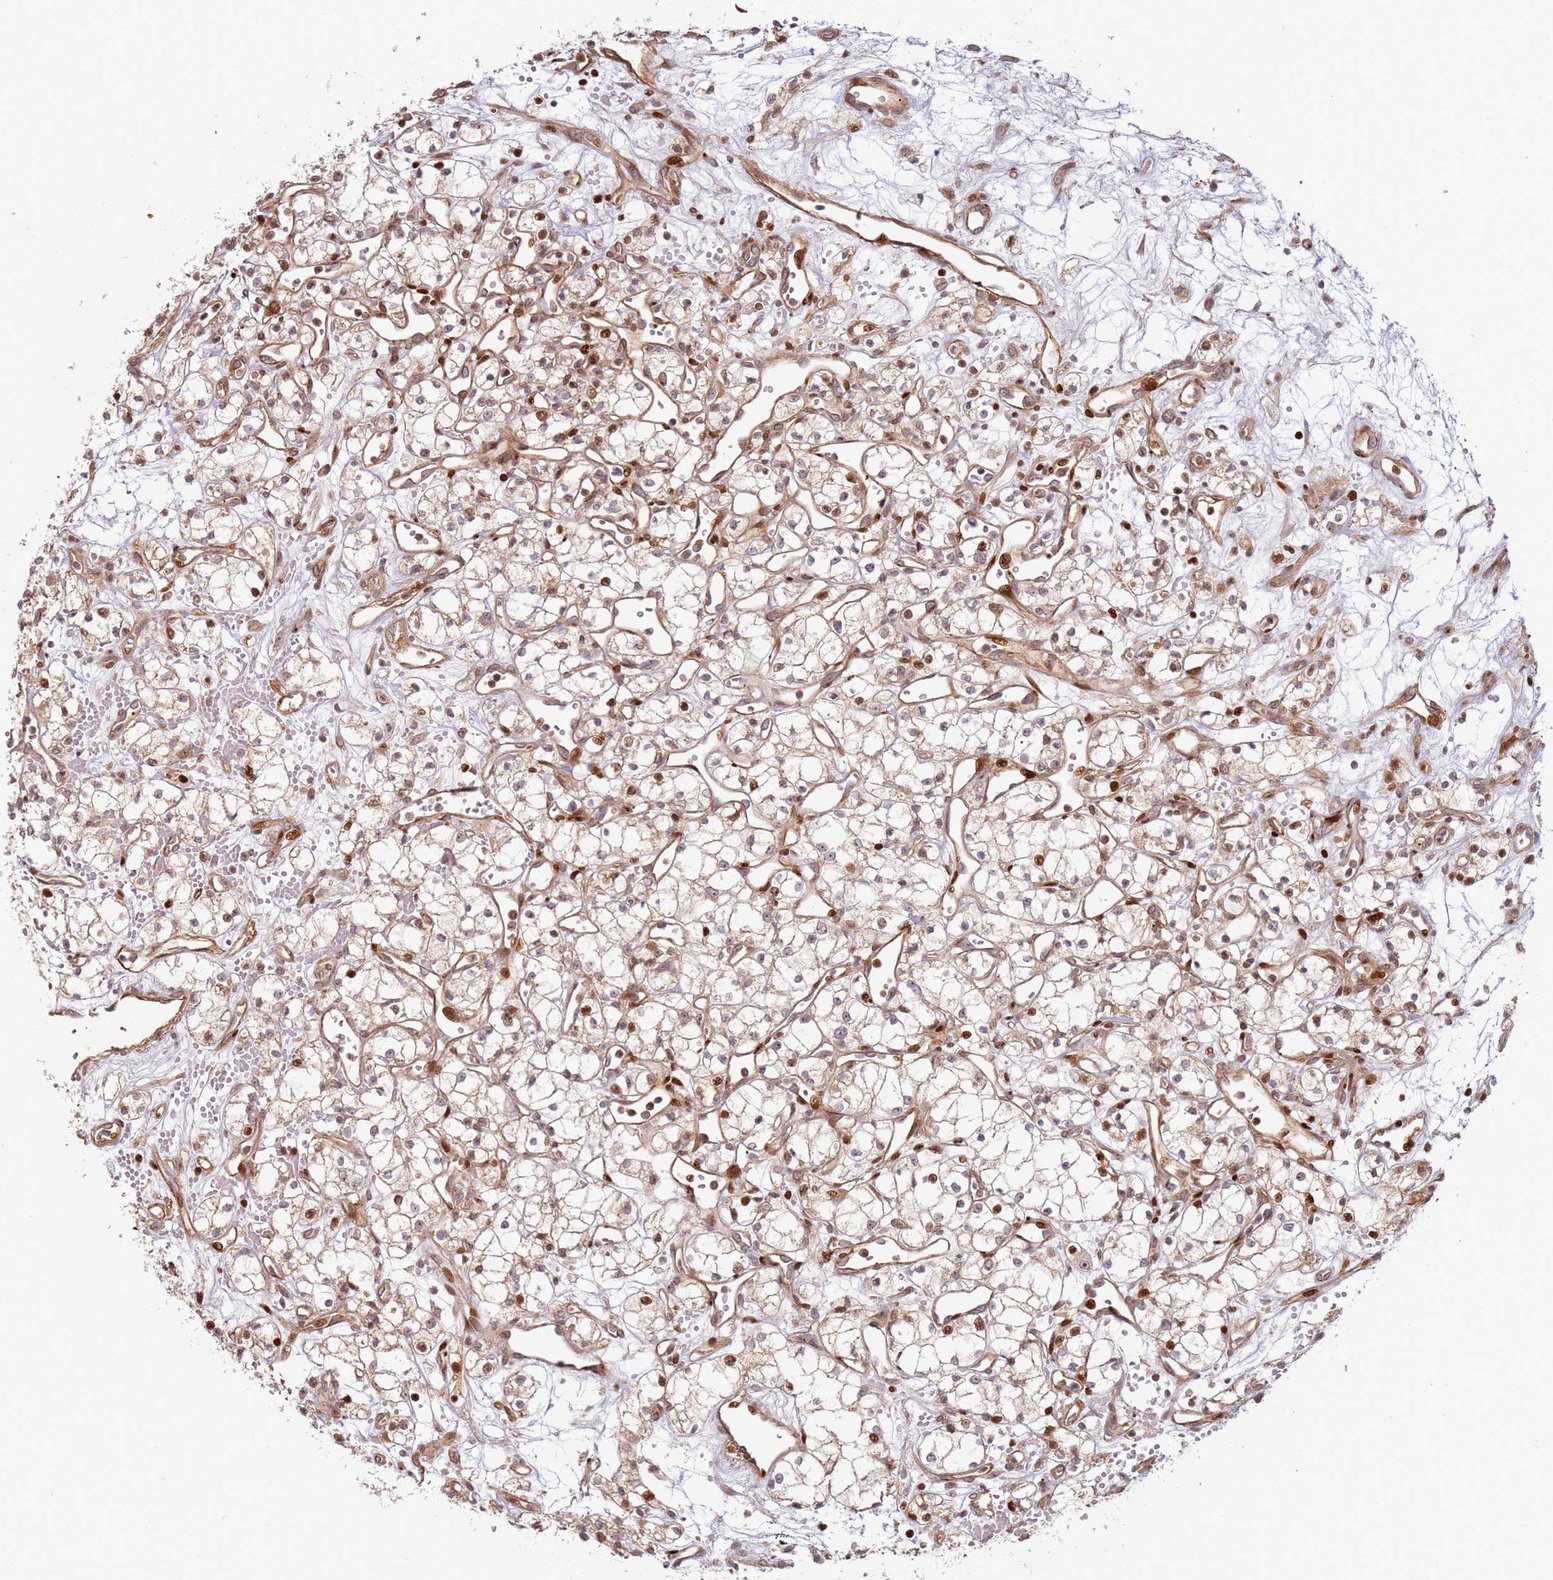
{"staining": {"intensity": "moderate", "quantity": "25%-75%", "location": "cytoplasmic/membranous,nuclear"}, "tissue": "renal cancer", "cell_type": "Tumor cells", "image_type": "cancer", "snomed": [{"axis": "morphology", "description": "Adenocarcinoma, NOS"}, {"axis": "topography", "description": "Kidney"}], "caption": "Protein expression analysis of adenocarcinoma (renal) displays moderate cytoplasmic/membranous and nuclear positivity in approximately 25%-75% of tumor cells.", "gene": "TMEM233", "patient": {"sex": "male", "age": 59}}